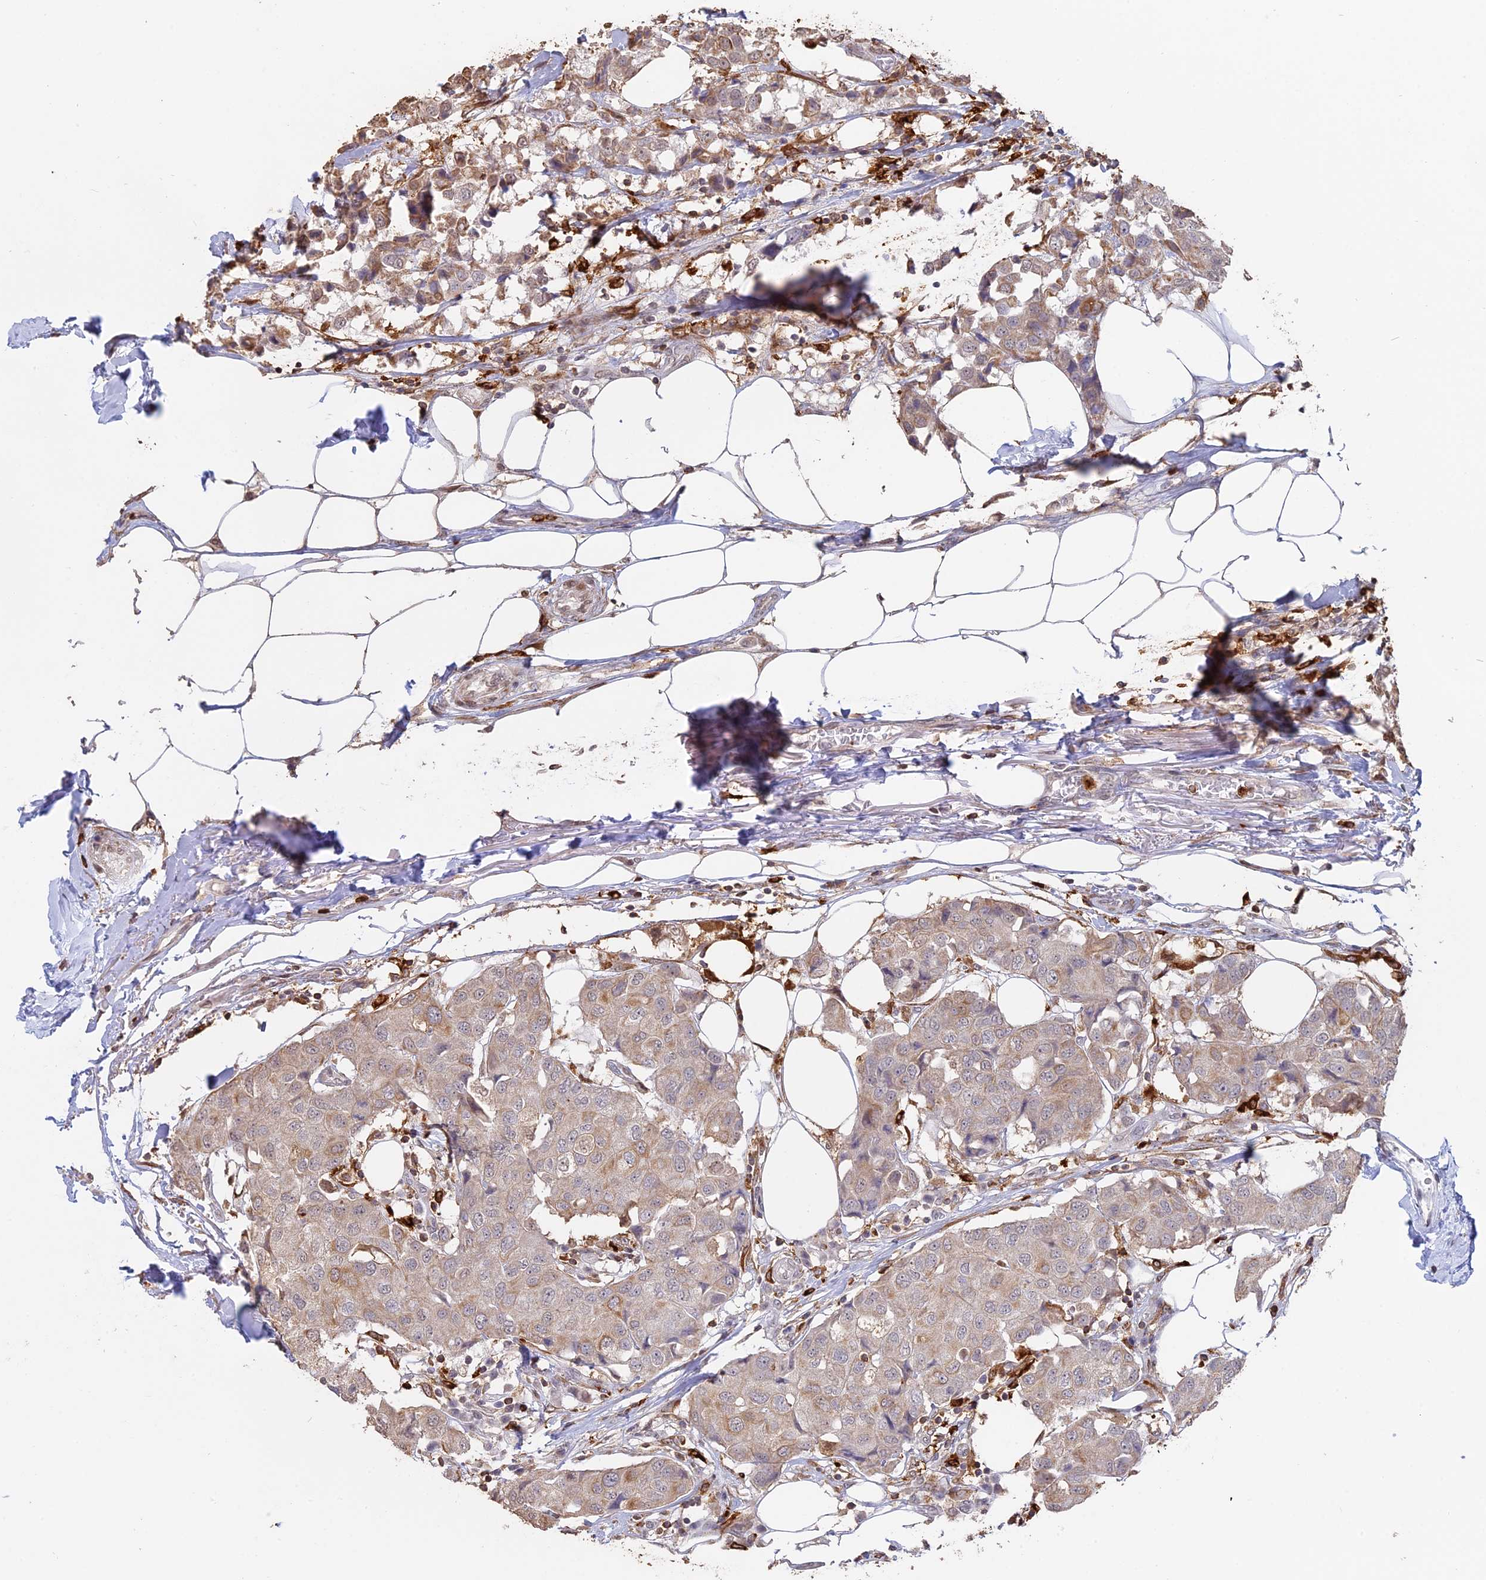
{"staining": {"intensity": "weak", "quantity": "<25%", "location": "cytoplasmic/membranous"}, "tissue": "breast cancer", "cell_type": "Tumor cells", "image_type": "cancer", "snomed": [{"axis": "morphology", "description": "Duct carcinoma"}, {"axis": "topography", "description": "Breast"}], "caption": "Tumor cells are negative for brown protein staining in breast intraductal carcinoma. (DAB immunohistochemistry (IHC), high magnification).", "gene": "APOBR", "patient": {"sex": "female", "age": 80}}